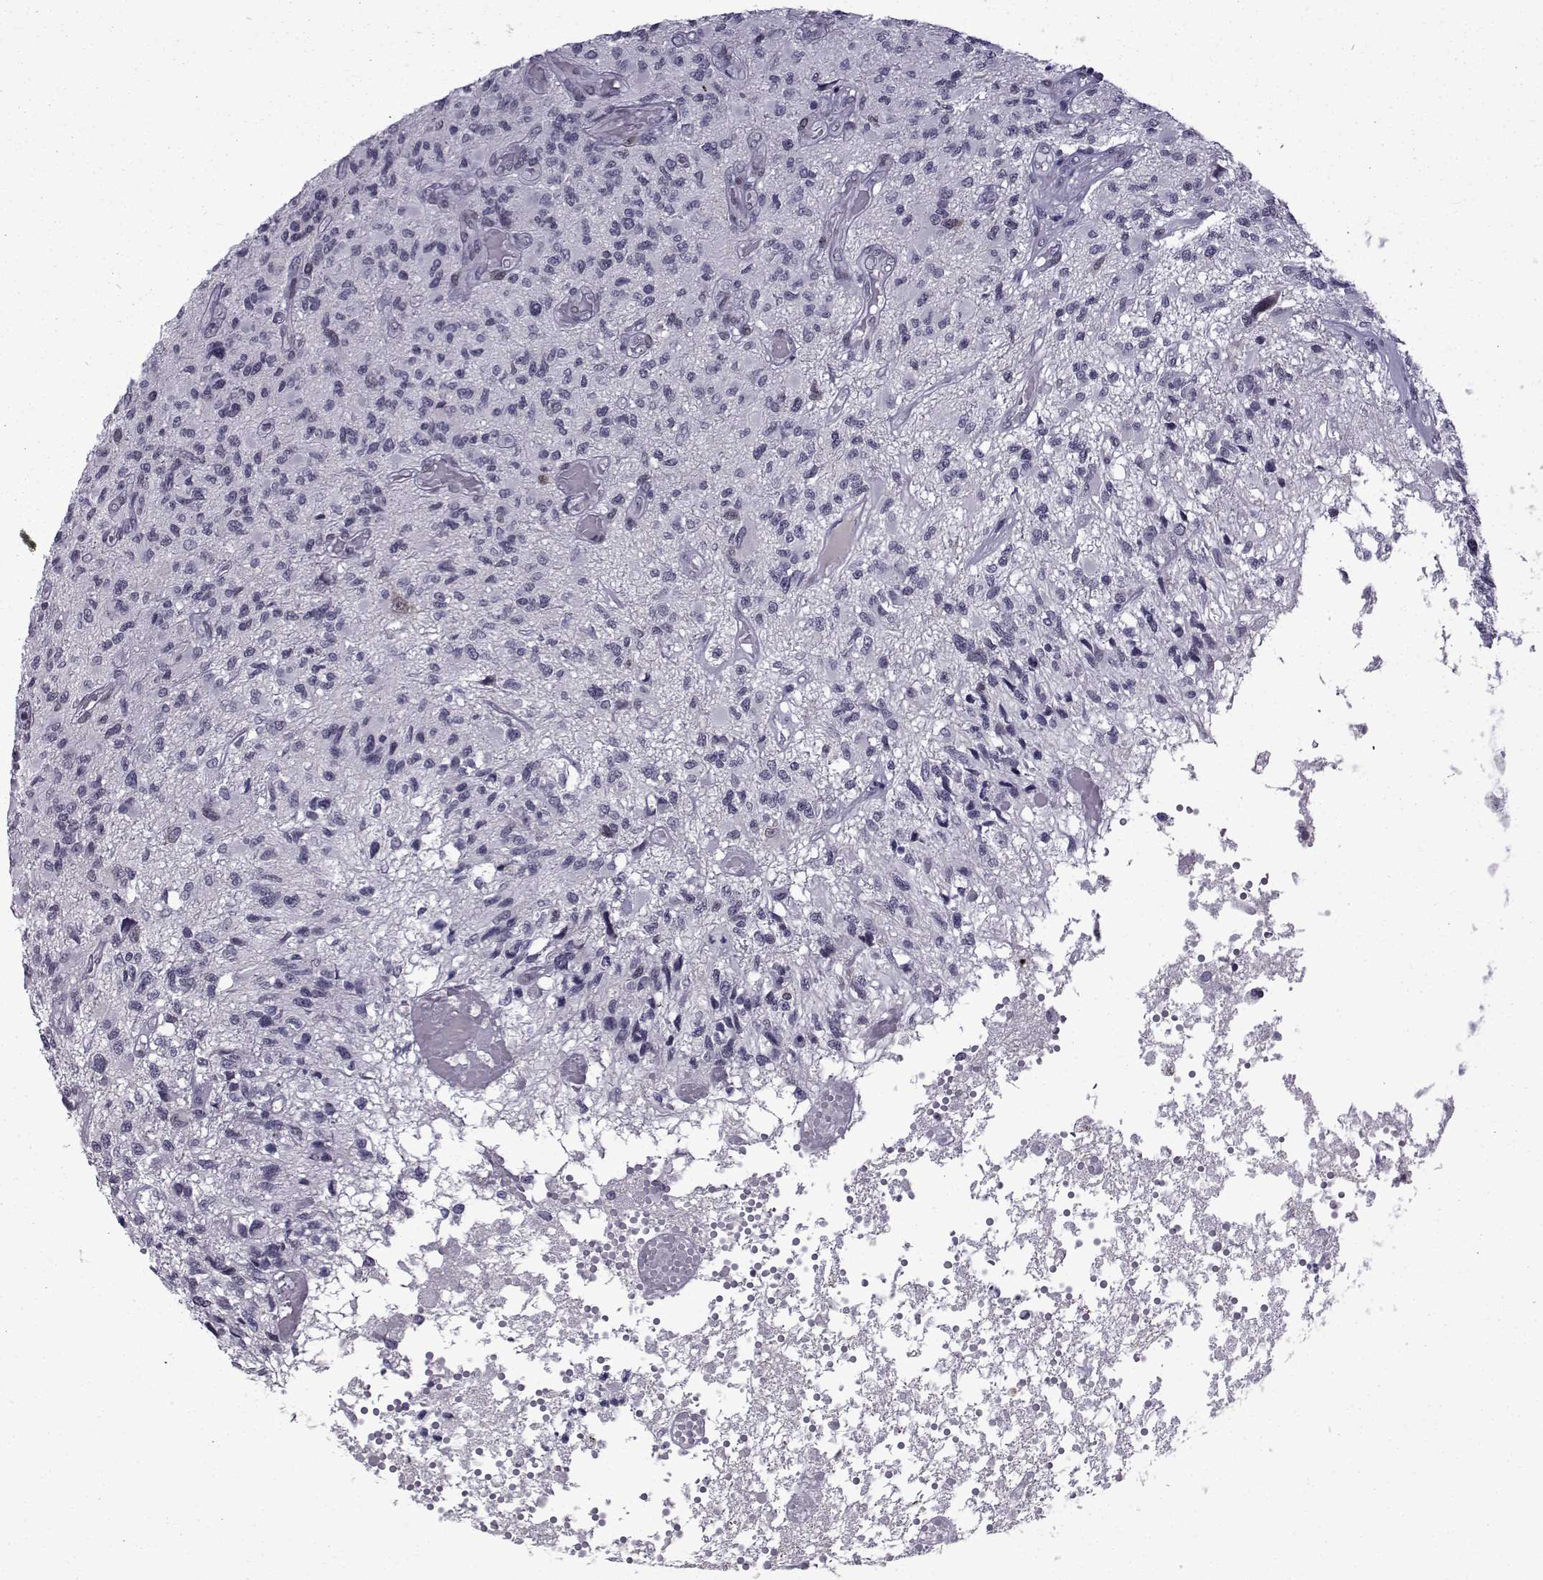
{"staining": {"intensity": "negative", "quantity": "none", "location": "none"}, "tissue": "glioma", "cell_type": "Tumor cells", "image_type": "cancer", "snomed": [{"axis": "morphology", "description": "Glioma, malignant, High grade"}, {"axis": "topography", "description": "Brain"}], "caption": "Tumor cells are negative for brown protein staining in malignant glioma (high-grade). The staining was performed using DAB (3,3'-diaminobenzidine) to visualize the protein expression in brown, while the nuclei were stained in blue with hematoxylin (Magnification: 20x).", "gene": "RBM24", "patient": {"sex": "female", "age": 63}}